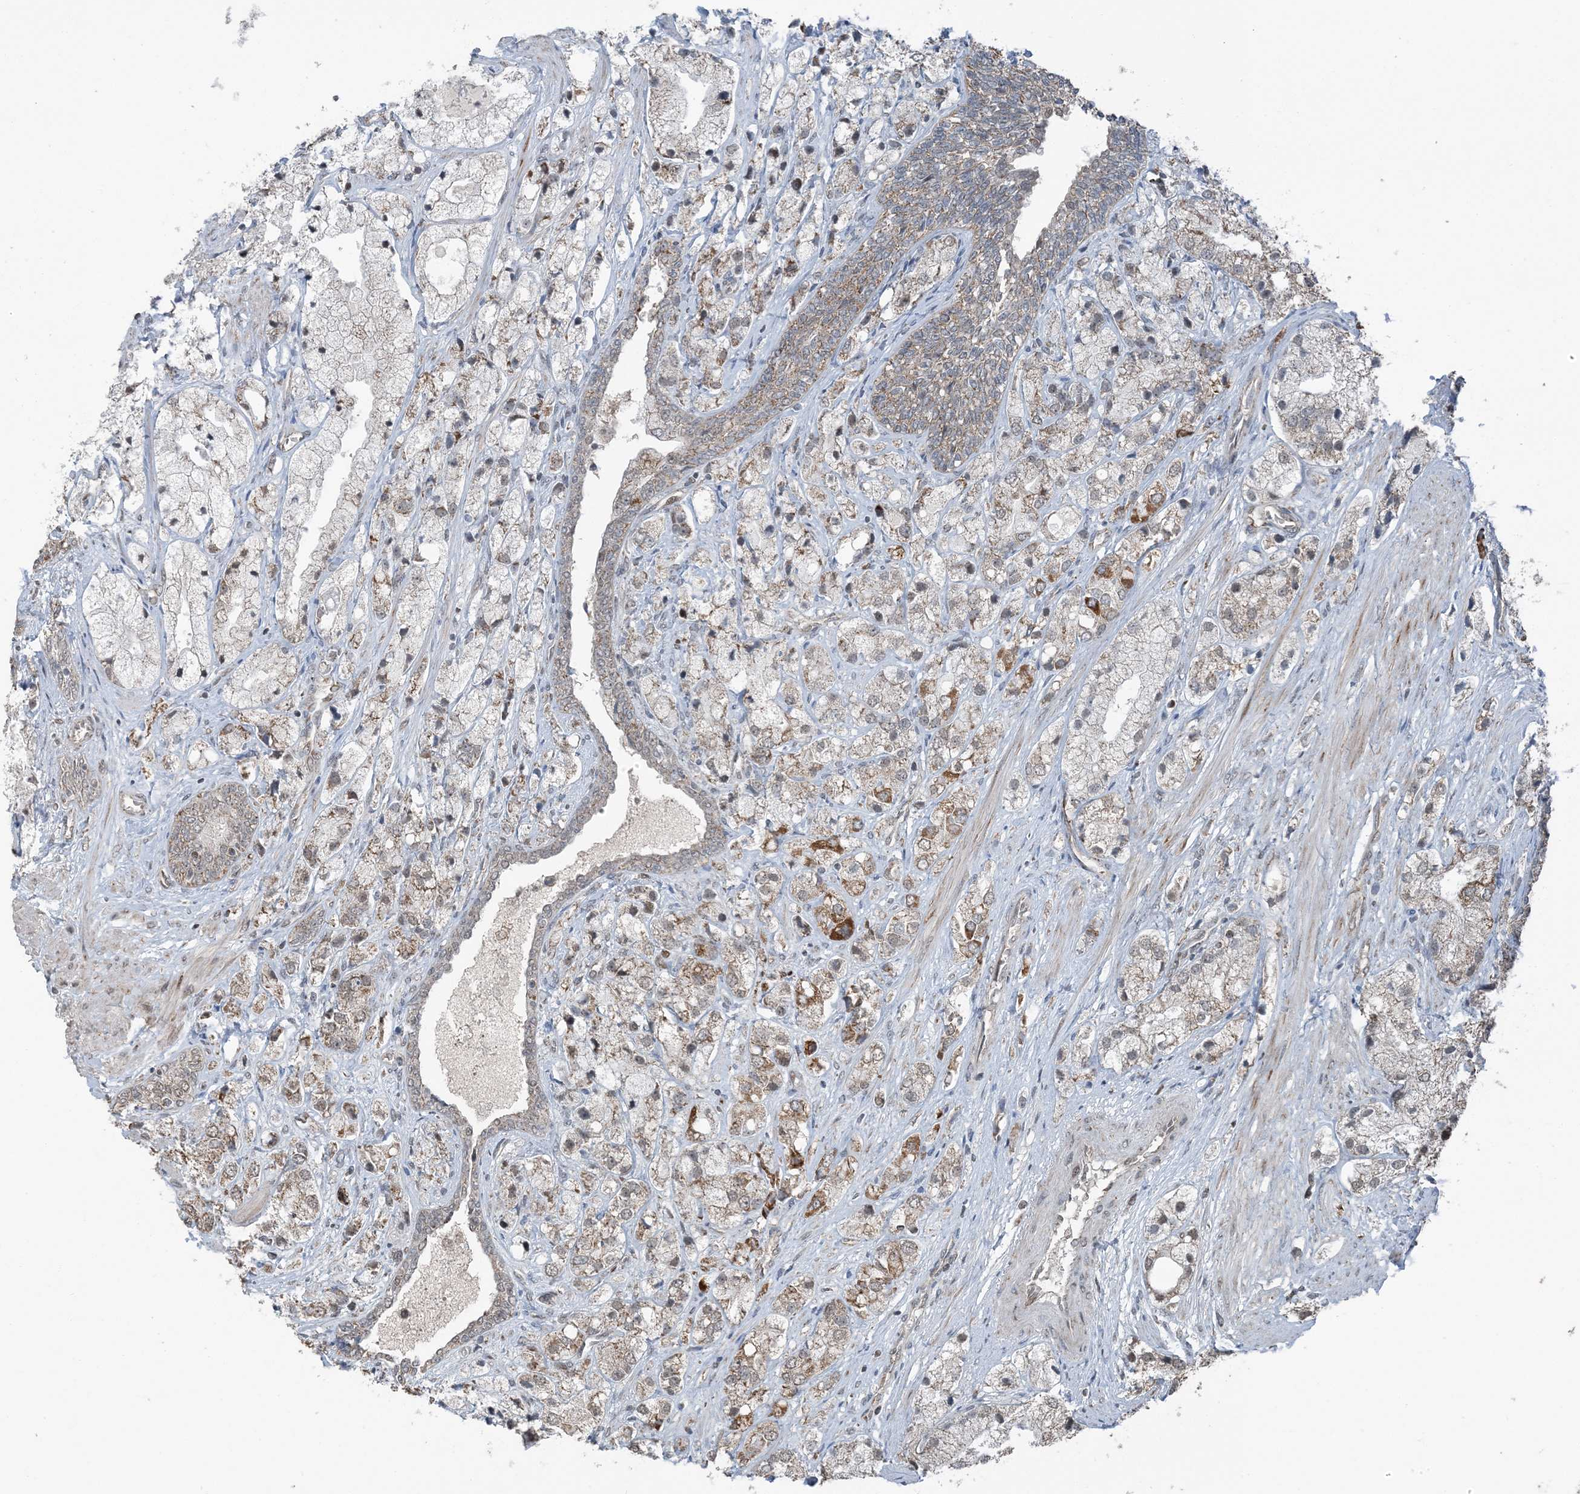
{"staining": {"intensity": "moderate", "quantity": "<25%", "location": "cytoplasmic/membranous"}, "tissue": "prostate cancer", "cell_type": "Tumor cells", "image_type": "cancer", "snomed": [{"axis": "morphology", "description": "Adenocarcinoma, High grade"}, {"axis": "topography", "description": "Prostate"}], "caption": "High-grade adenocarcinoma (prostate) stained with DAB IHC reveals low levels of moderate cytoplasmic/membranous positivity in approximately <25% of tumor cells.", "gene": "PILRB", "patient": {"sex": "male", "age": 50}}